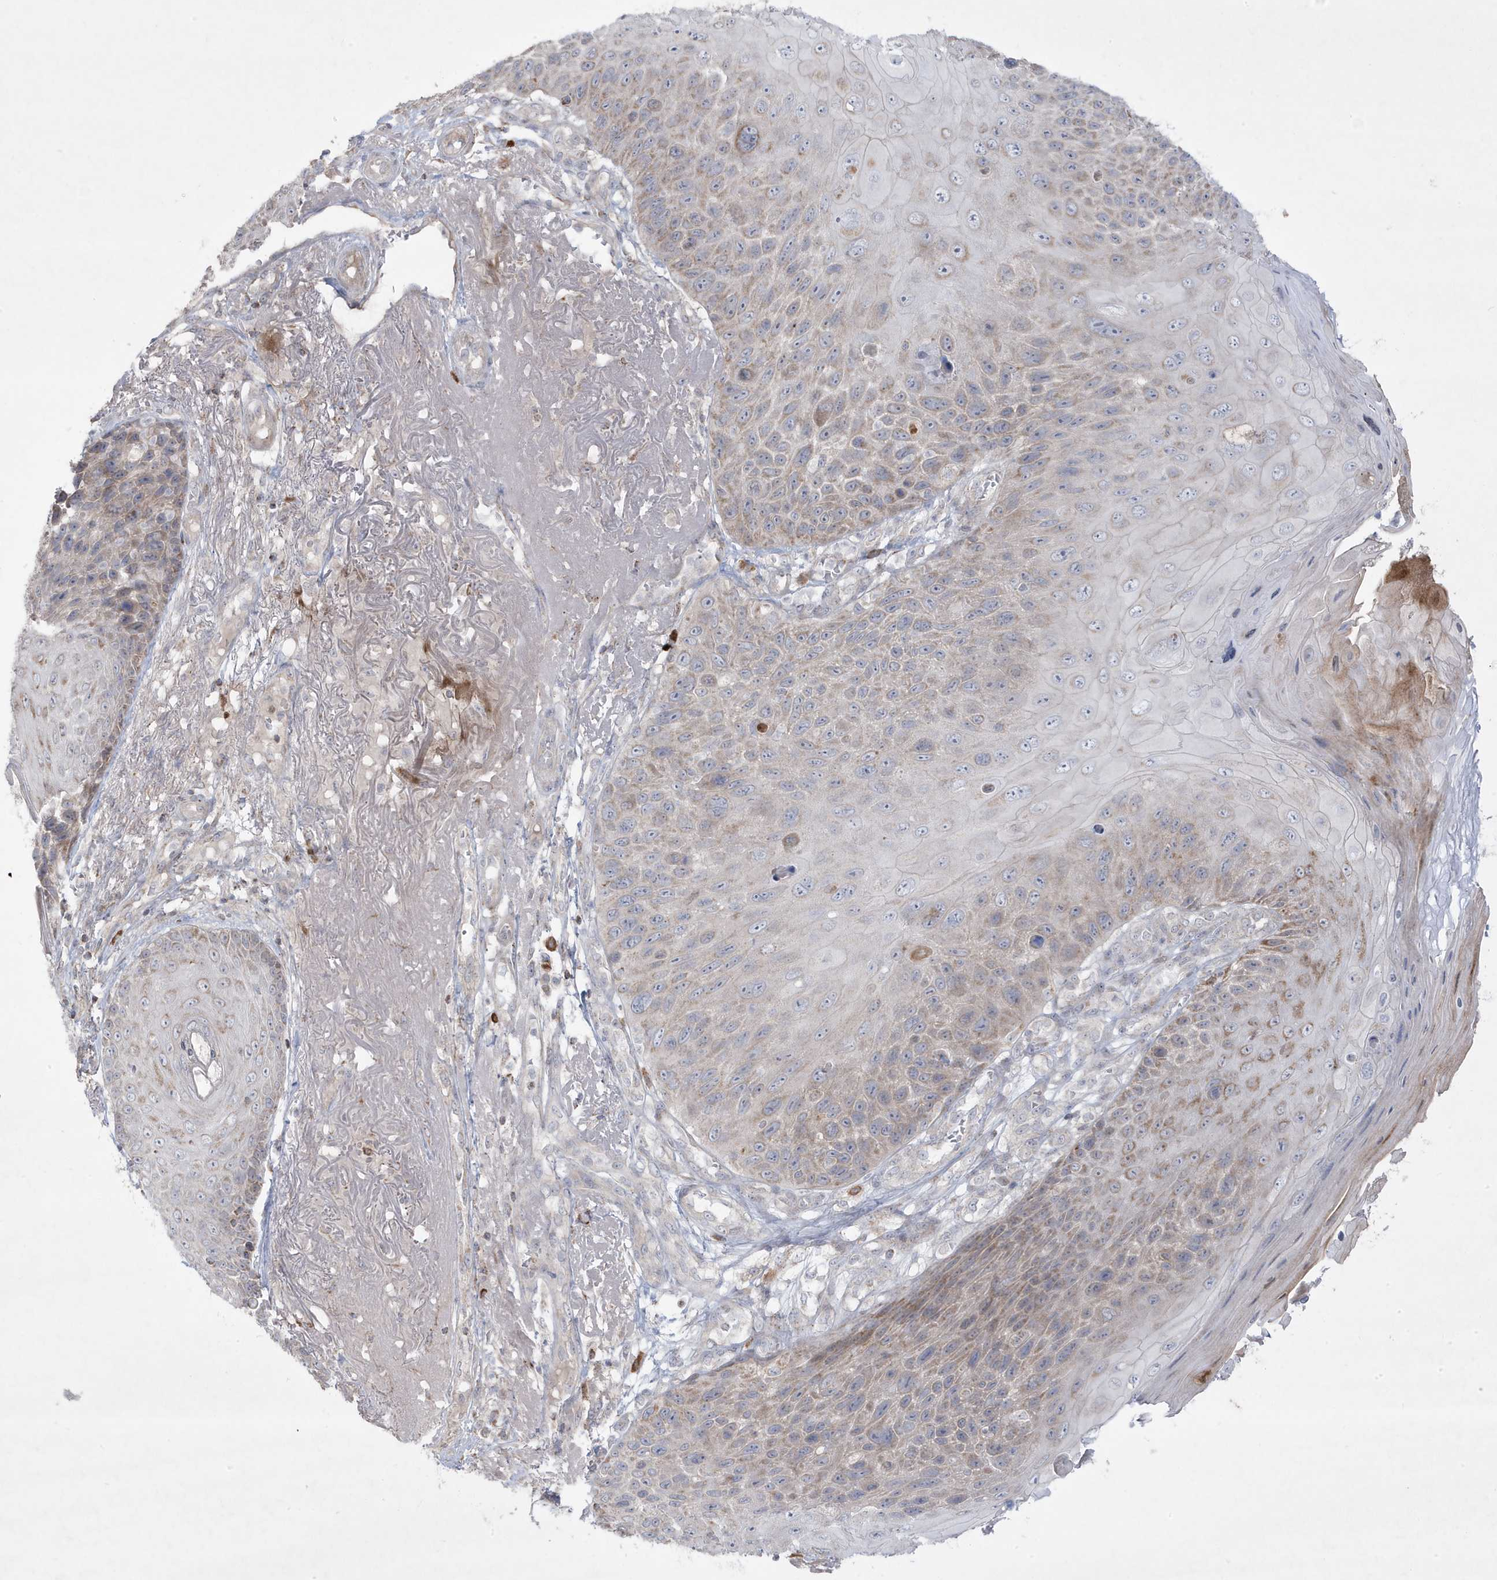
{"staining": {"intensity": "weak", "quantity": "25%-75%", "location": "cytoplasmic/membranous"}, "tissue": "skin cancer", "cell_type": "Tumor cells", "image_type": "cancer", "snomed": [{"axis": "morphology", "description": "Squamous cell carcinoma, NOS"}, {"axis": "topography", "description": "Skin"}], "caption": "Skin cancer stained with DAB (3,3'-diaminobenzidine) immunohistochemistry shows low levels of weak cytoplasmic/membranous staining in approximately 25%-75% of tumor cells.", "gene": "ADAMTSL3", "patient": {"sex": "female", "age": 88}}